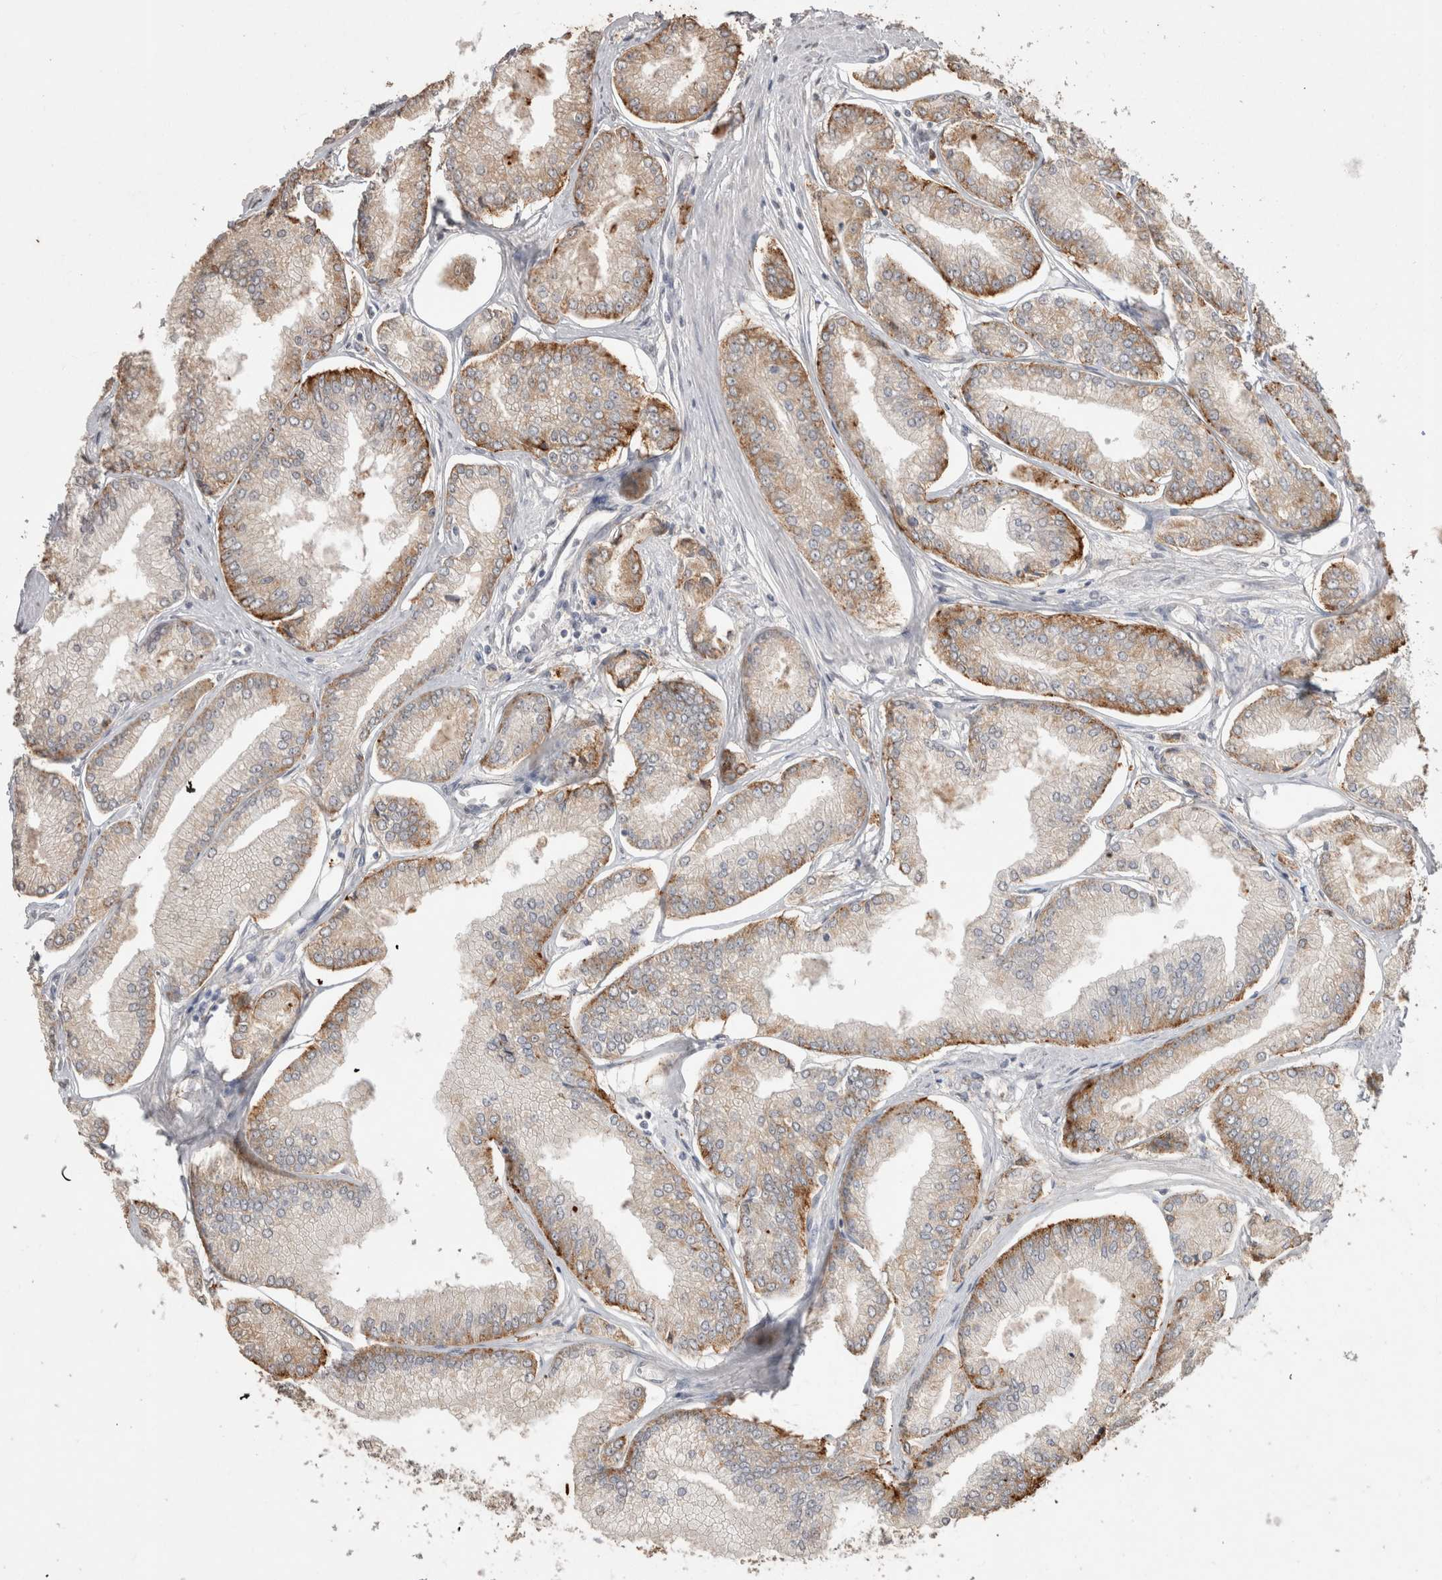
{"staining": {"intensity": "moderate", "quantity": ">75%", "location": "cytoplasmic/membranous"}, "tissue": "prostate cancer", "cell_type": "Tumor cells", "image_type": "cancer", "snomed": [{"axis": "morphology", "description": "Adenocarcinoma, Low grade"}, {"axis": "topography", "description": "Prostate"}], "caption": "Low-grade adenocarcinoma (prostate) was stained to show a protein in brown. There is medium levels of moderate cytoplasmic/membranous positivity in approximately >75% of tumor cells. The staining is performed using DAB brown chromogen to label protein expression. The nuclei are counter-stained blue using hematoxylin.", "gene": "NAALADL2", "patient": {"sex": "male", "age": 52}}